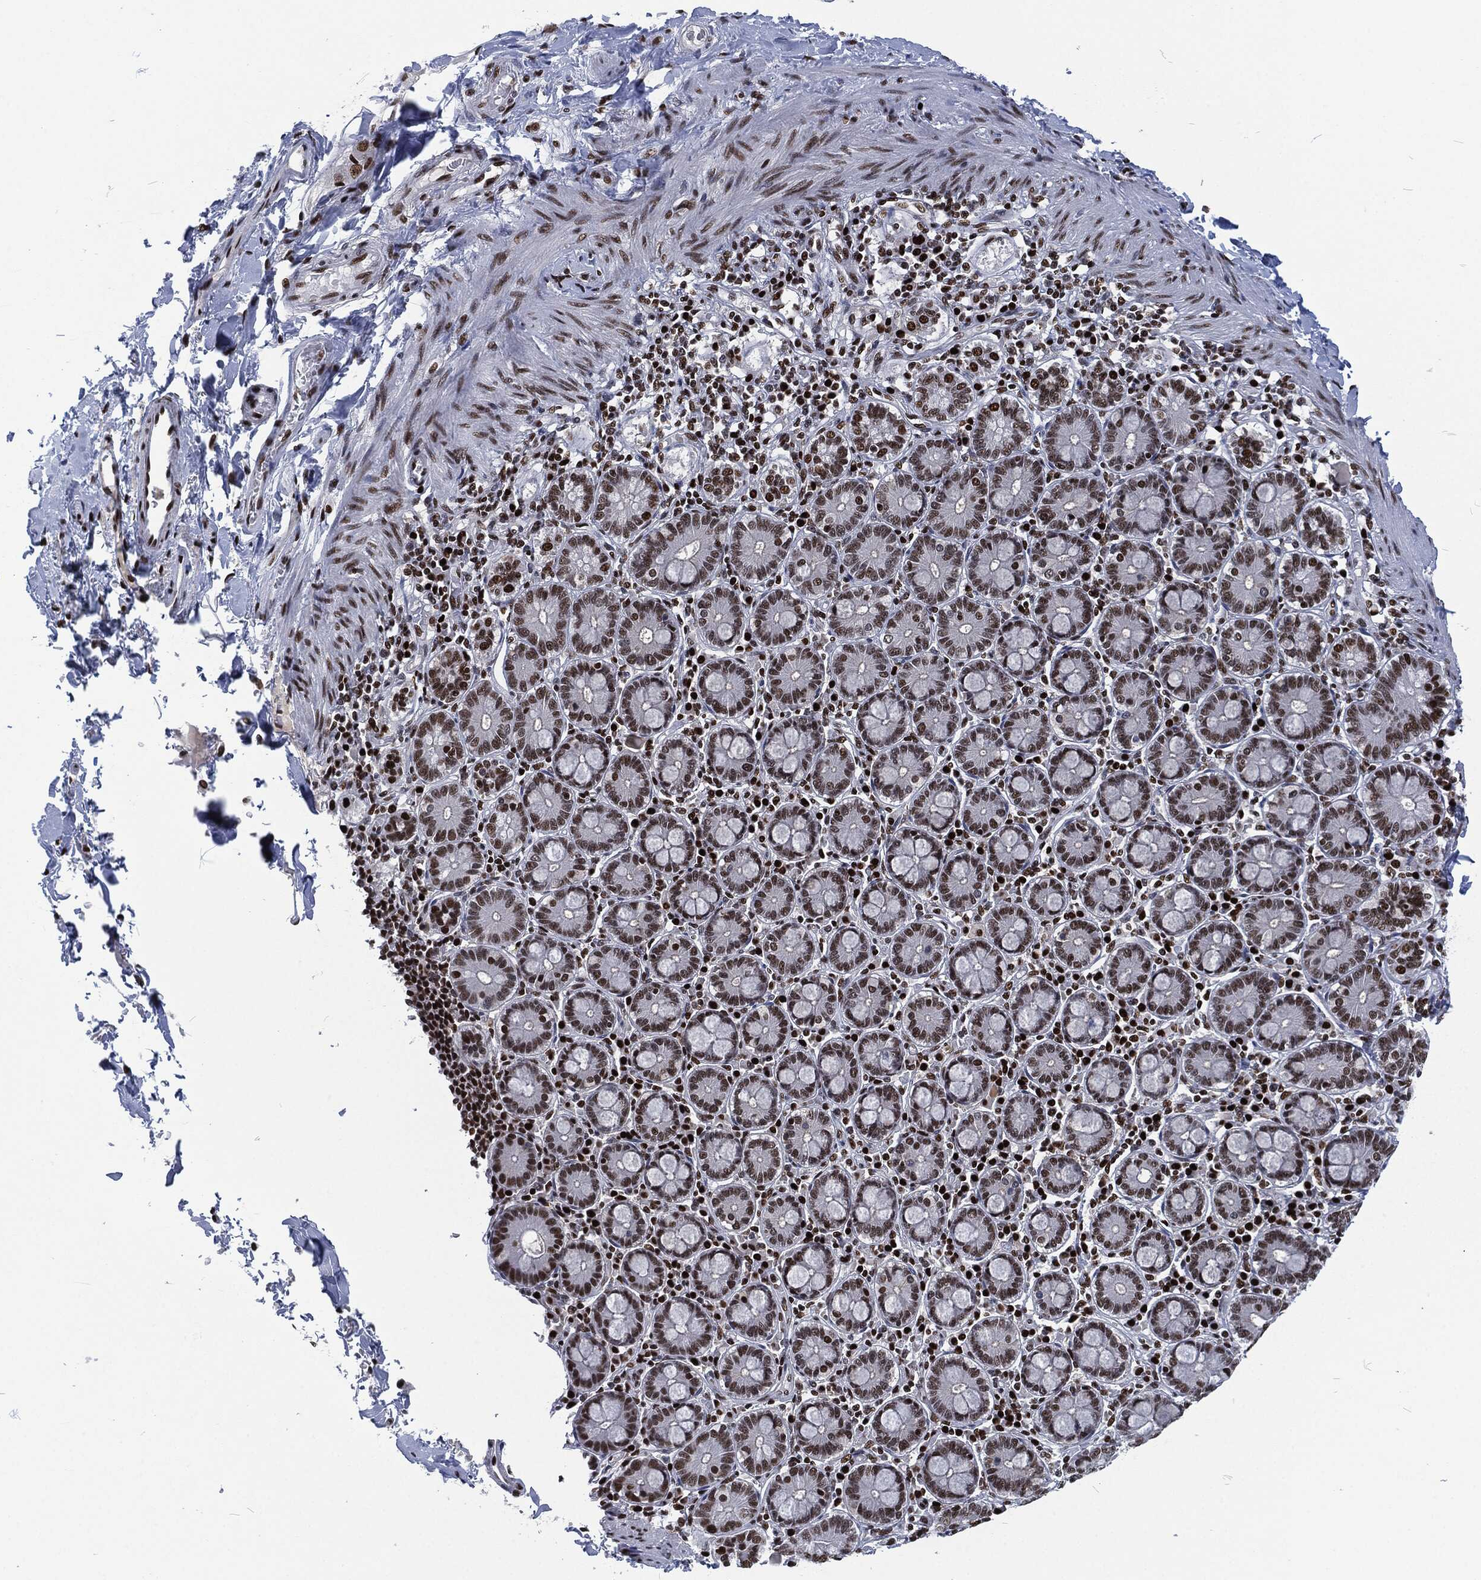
{"staining": {"intensity": "negative", "quantity": "none", "location": "none"}, "tissue": "adipose tissue", "cell_type": "Adipocytes", "image_type": "normal", "snomed": [{"axis": "morphology", "description": "Normal tissue, NOS"}, {"axis": "topography", "description": "Smooth muscle"}, {"axis": "topography", "description": "Duodenum"}, {"axis": "topography", "description": "Peripheral nerve tissue"}], "caption": "A high-resolution photomicrograph shows IHC staining of benign adipose tissue, which shows no significant staining in adipocytes.", "gene": "DCPS", "patient": {"sex": "female", "age": 61}}